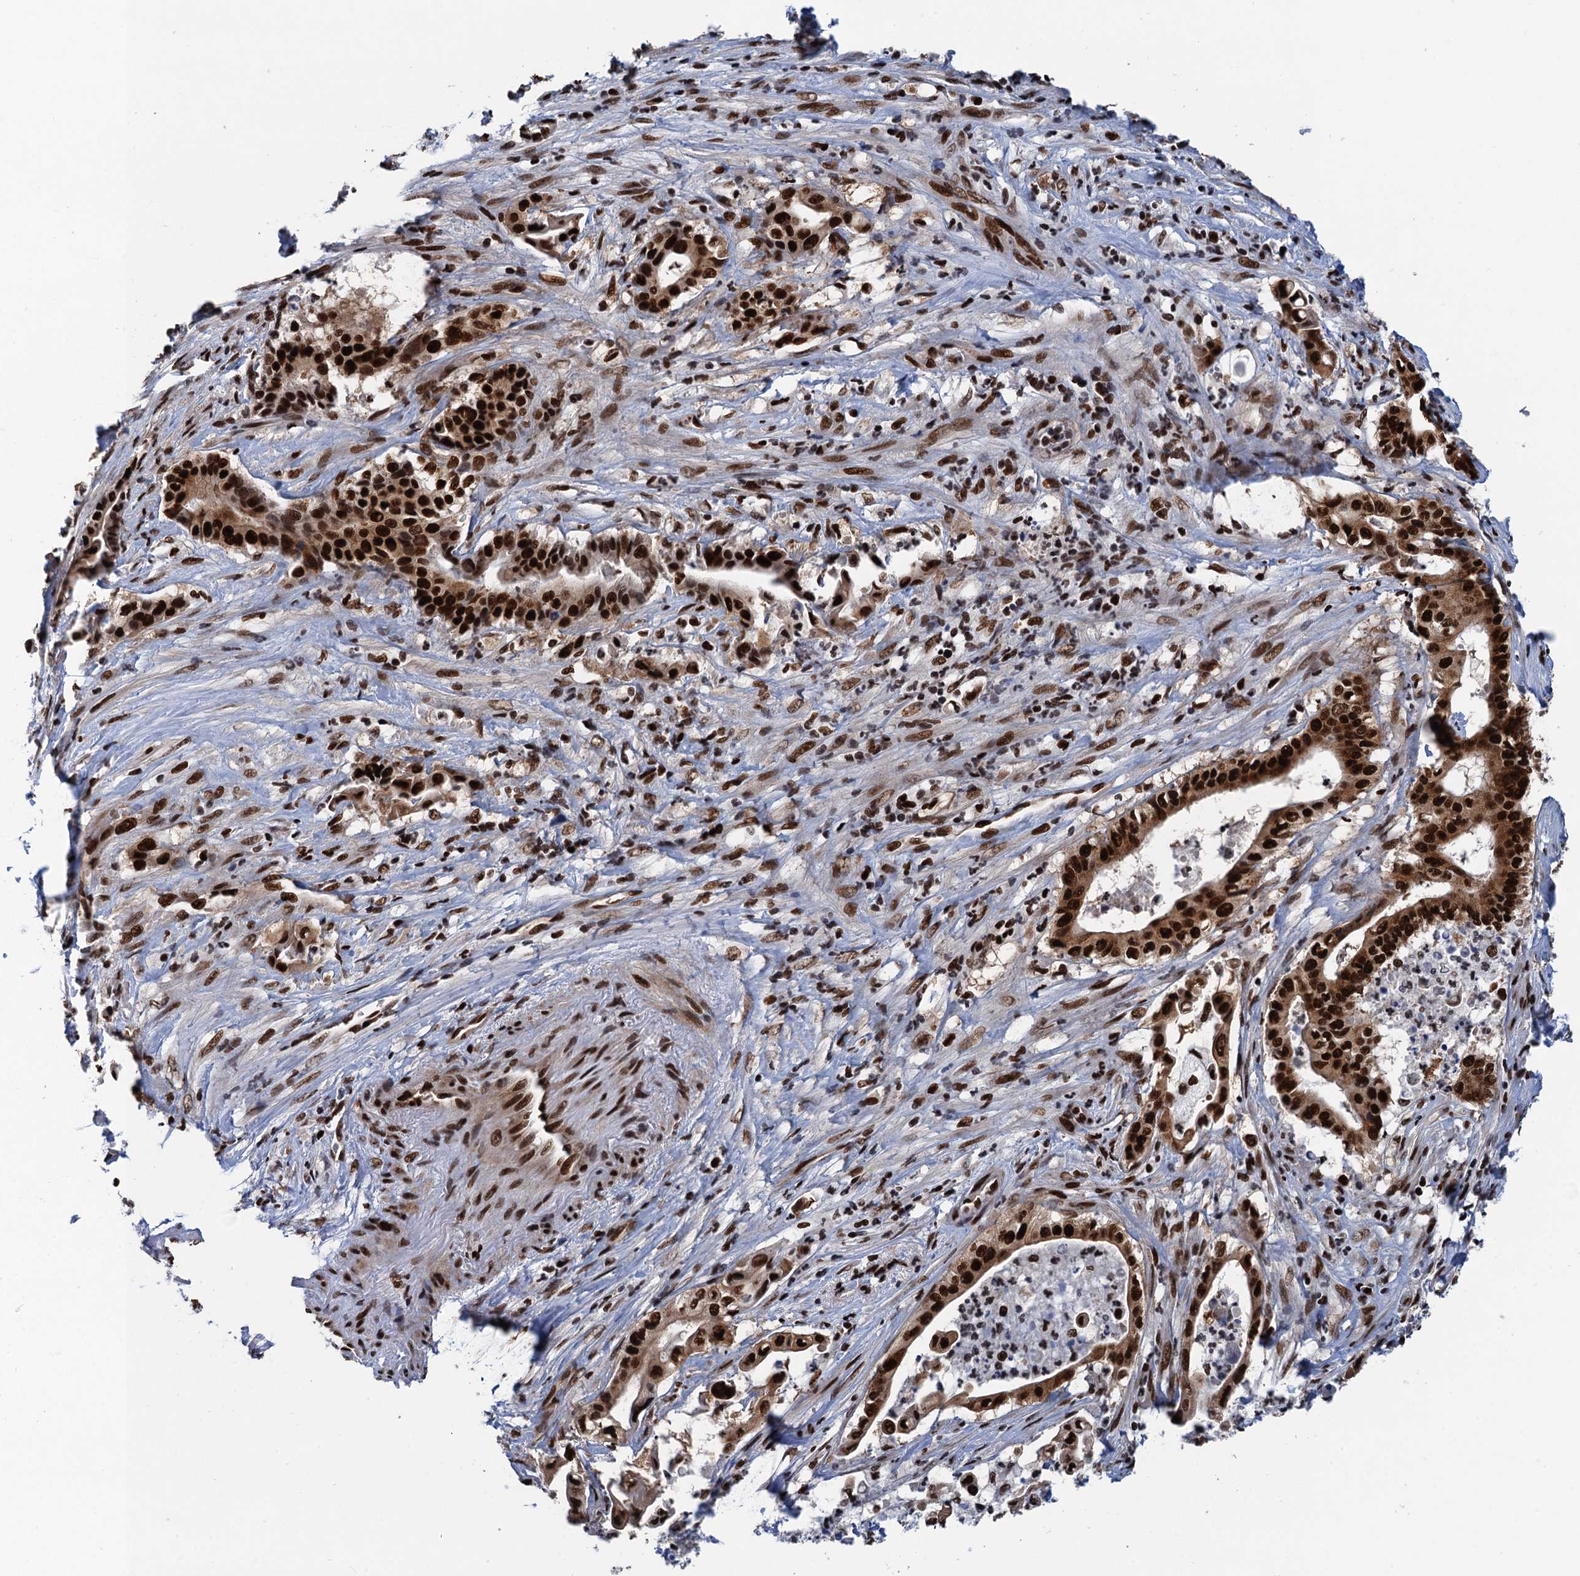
{"staining": {"intensity": "strong", "quantity": ">75%", "location": "cytoplasmic/membranous,nuclear"}, "tissue": "pancreatic cancer", "cell_type": "Tumor cells", "image_type": "cancer", "snomed": [{"axis": "morphology", "description": "Adenocarcinoma, NOS"}, {"axis": "topography", "description": "Pancreas"}], "caption": "This micrograph reveals immunohistochemistry staining of pancreatic cancer, with high strong cytoplasmic/membranous and nuclear positivity in about >75% of tumor cells.", "gene": "PPP4R1", "patient": {"sex": "female", "age": 77}}